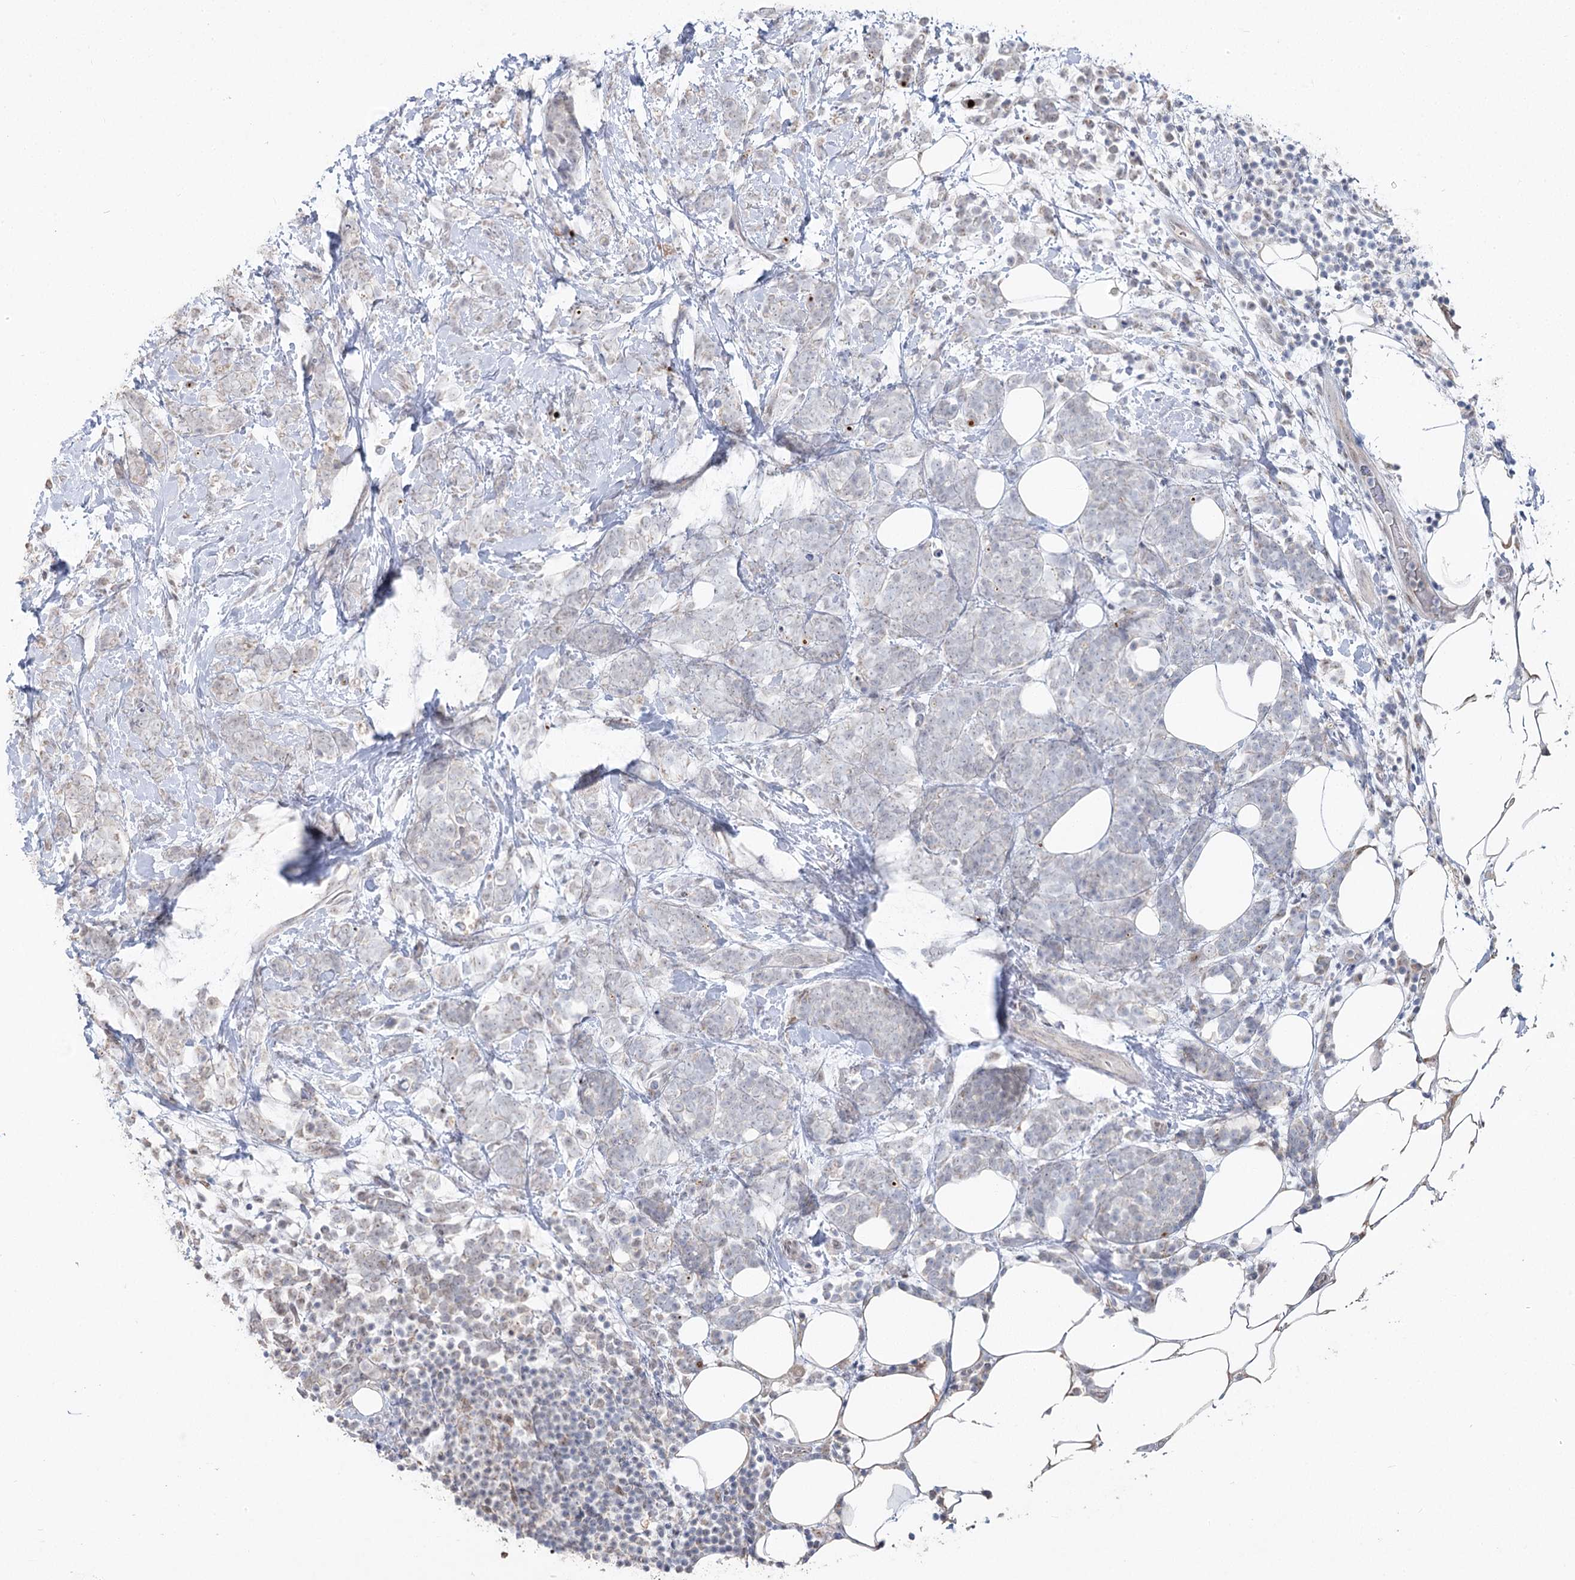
{"staining": {"intensity": "negative", "quantity": "none", "location": "none"}, "tissue": "breast cancer", "cell_type": "Tumor cells", "image_type": "cancer", "snomed": [{"axis": "morphology", "description": "Lobular carcinoma"}, {"axis": "topography", "description": "Breast"}], "caption": "The micrograph reveals no staining of tumor cells in breast cancer (lobular carcinoma). Brightfield microscopy of IHC stained with DAB (brown) and hematoxylin (blue), captured at high magnification.", "gene": "RUFY4", "patient": {"sex": "female", "age": 58}}